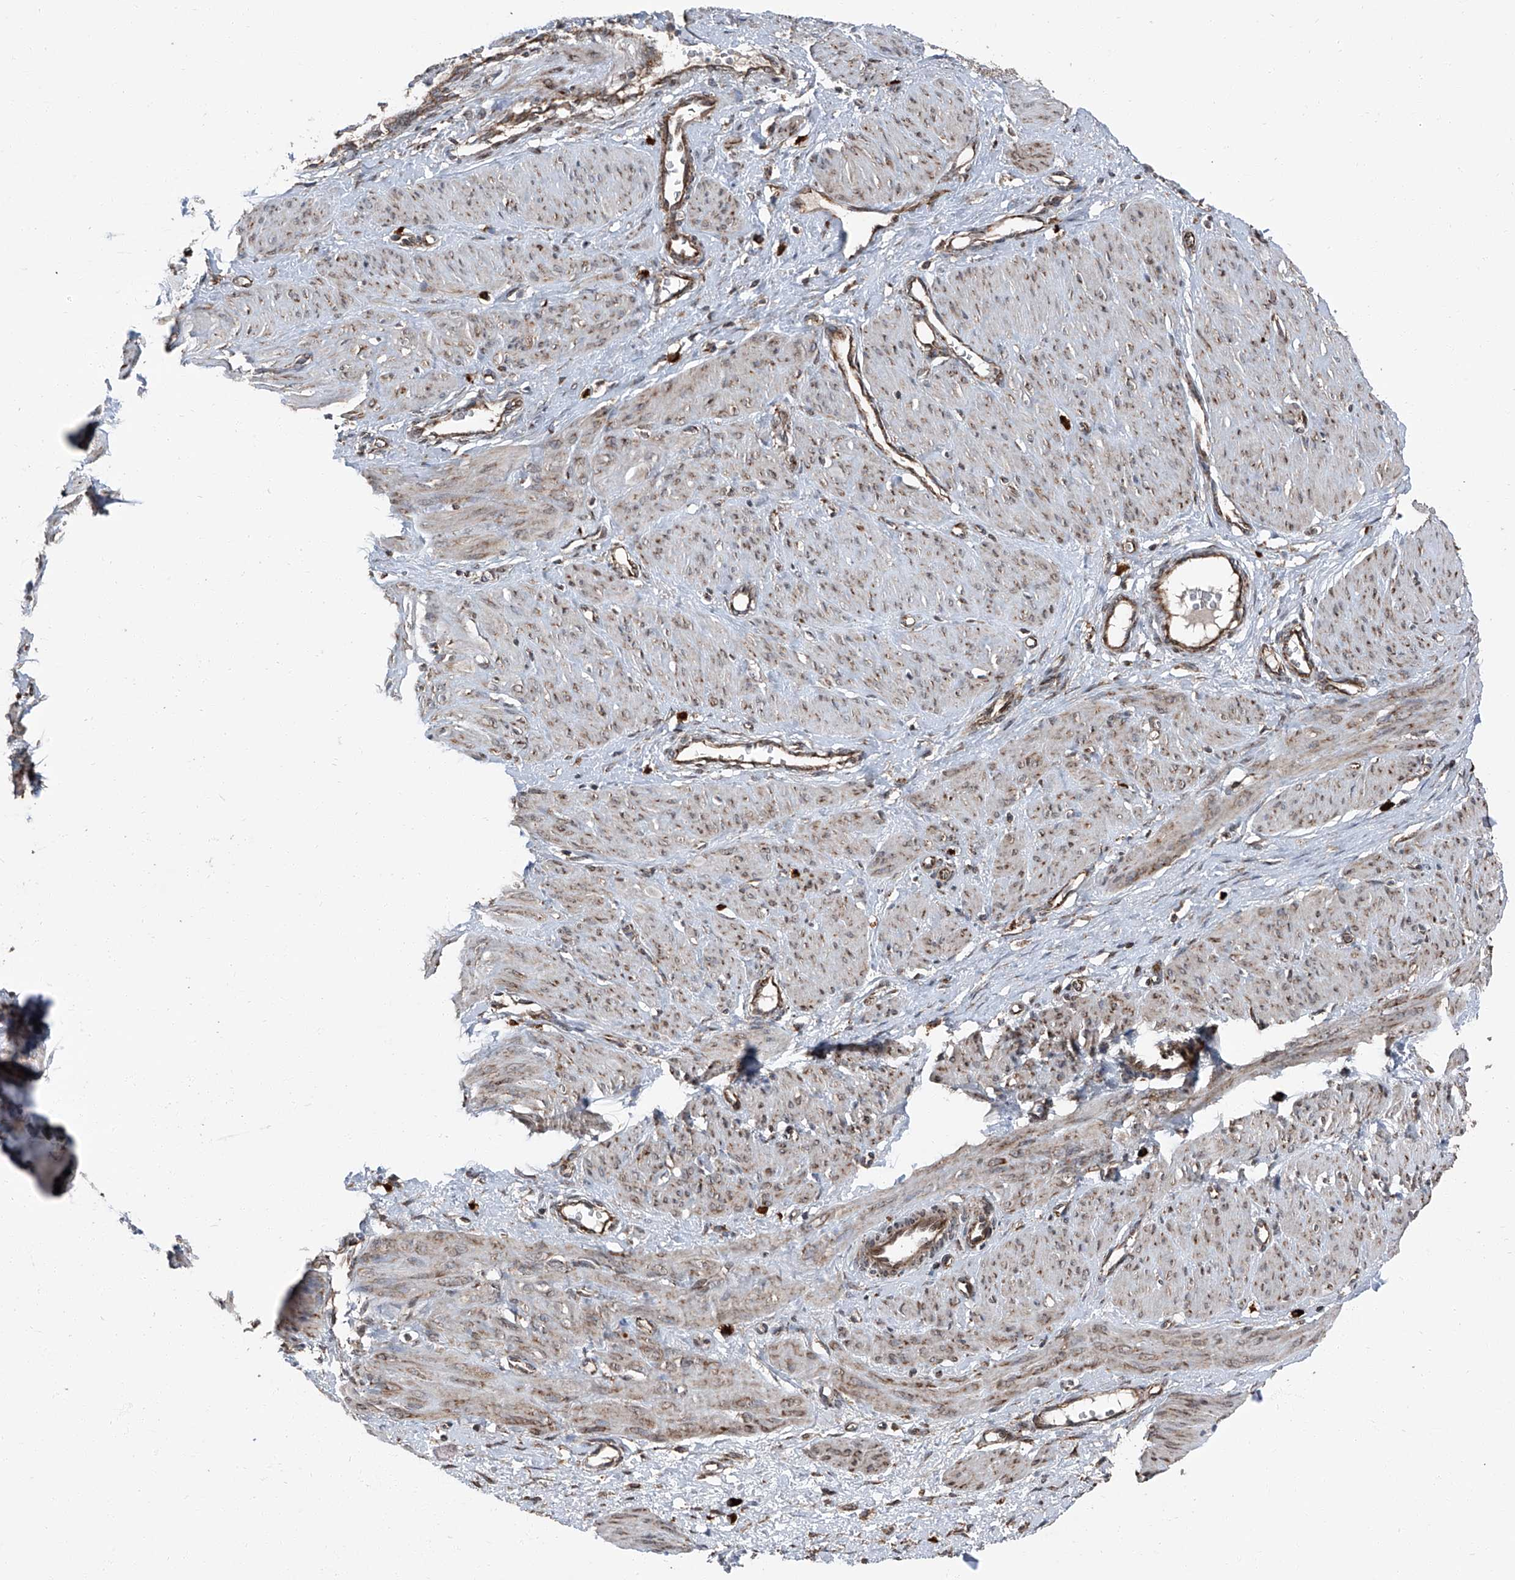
{"staining": {"intensity": "moderate", "quantity": "<25%", "location": "cytoplasmic/membranous"}, "tissue": "smooth muscle", "cell_type": "Smooth muscle cells", "image_type": "normal", "snomed": [{"axis": "morphology", "description": "Normal tissue, NOS"}, {"axis": "topography", "description": "Endometrium"}], "caption": "A brown stain highlights moderate cytoplasmic/membranous staining of a protein in smooth muscle cells of benign human smooth muscle.", "gene": "LIMK1", "patient": {"sex": "female", "age": 33}}